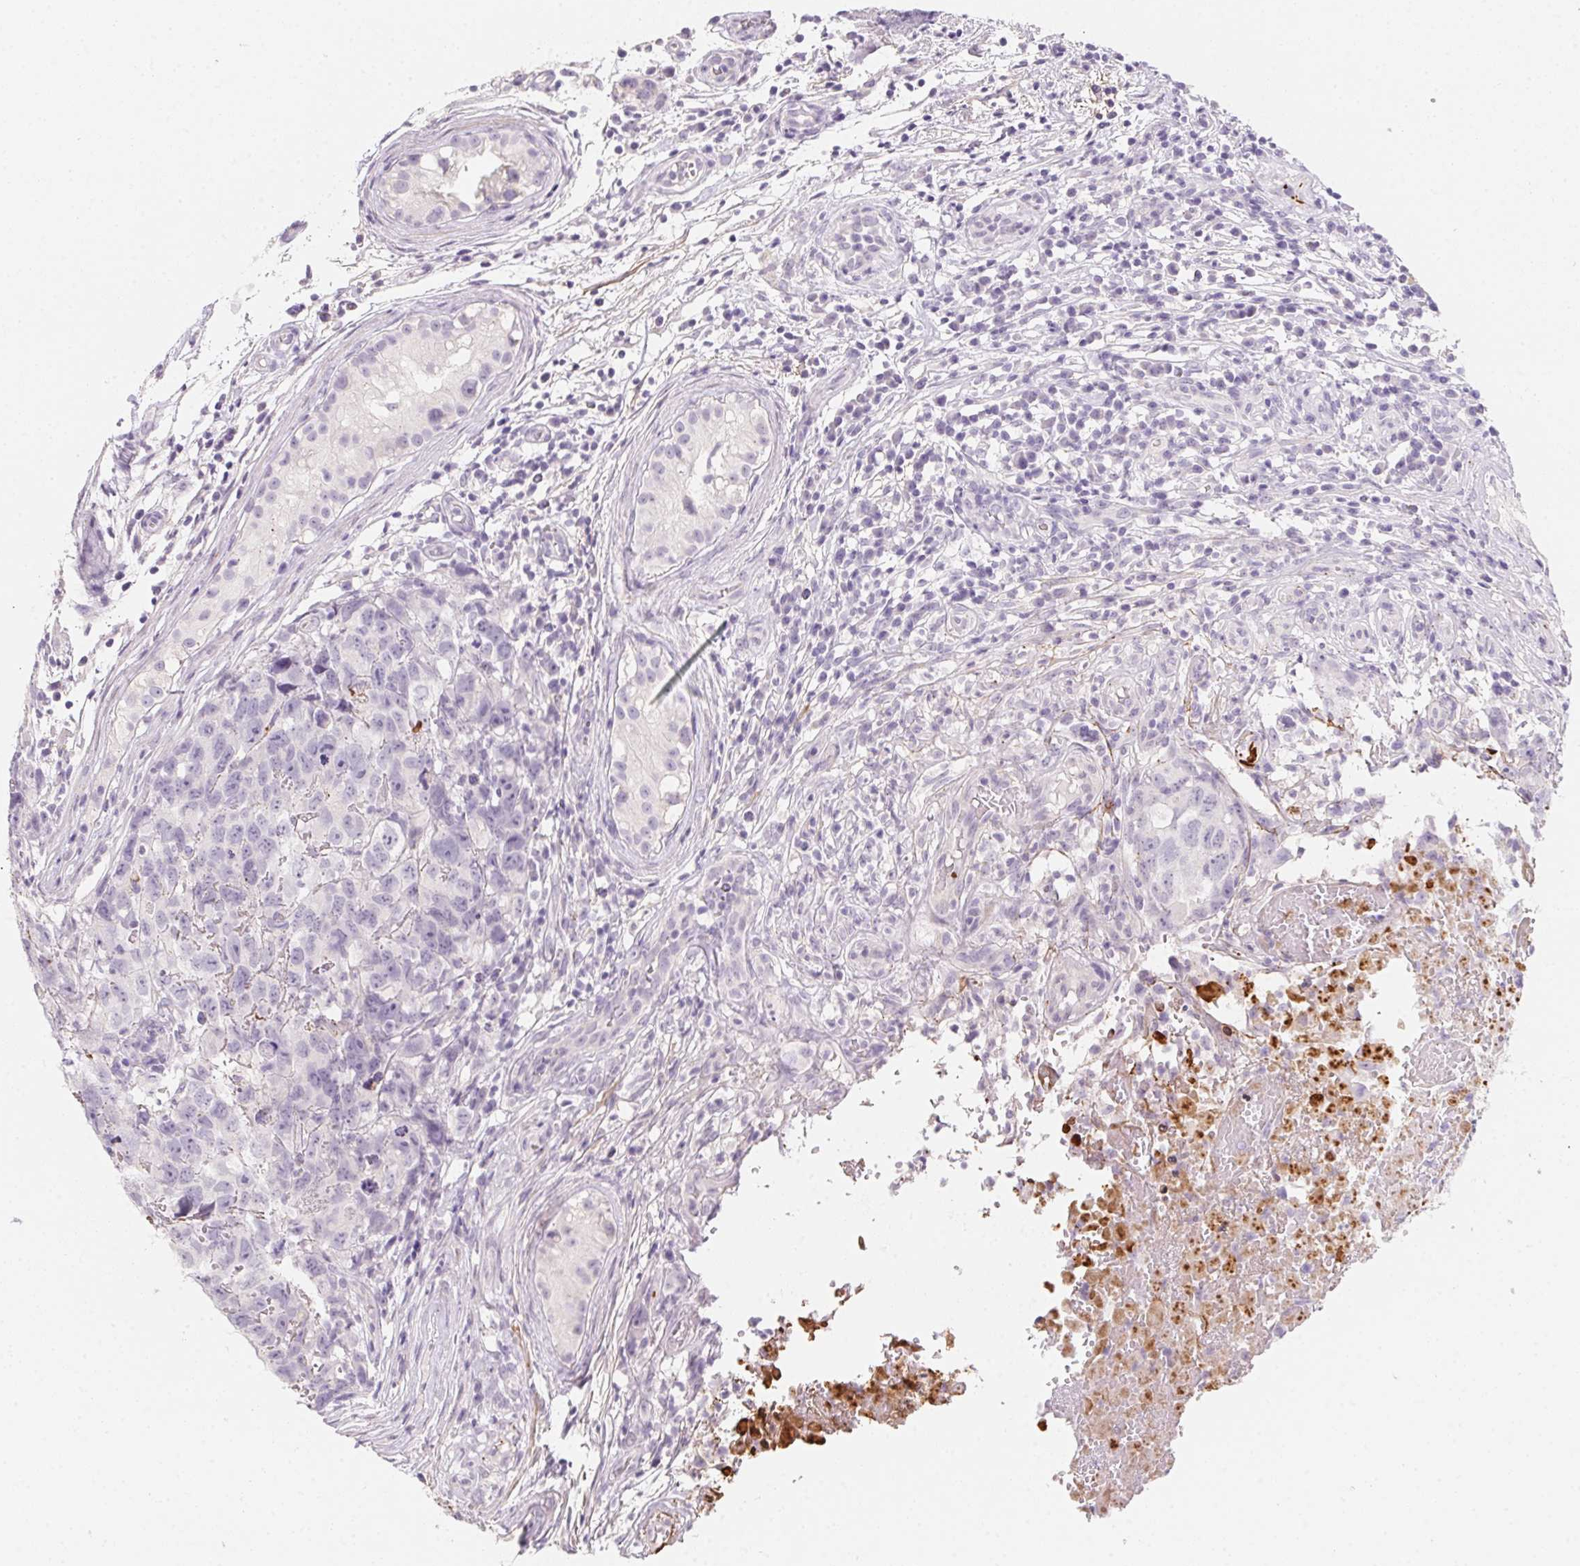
{"staining": {"intensity": "negative", "quantity": "none", "location": "none"}, "tissue": "testis cancer", "cell_type": "Tumor cells", "image_type": "cancer", "snomed": [{"axis": "morphology", "description": "Carcinoma, Embryonal, NOS"}, {"axis": "topography", "description": "Testis"}], "caption": "Tumor cells show no significant staining in testis embryonal carcinoma.", "gene": "MYL4", "patient": {"sex": "male", "age": 22}}